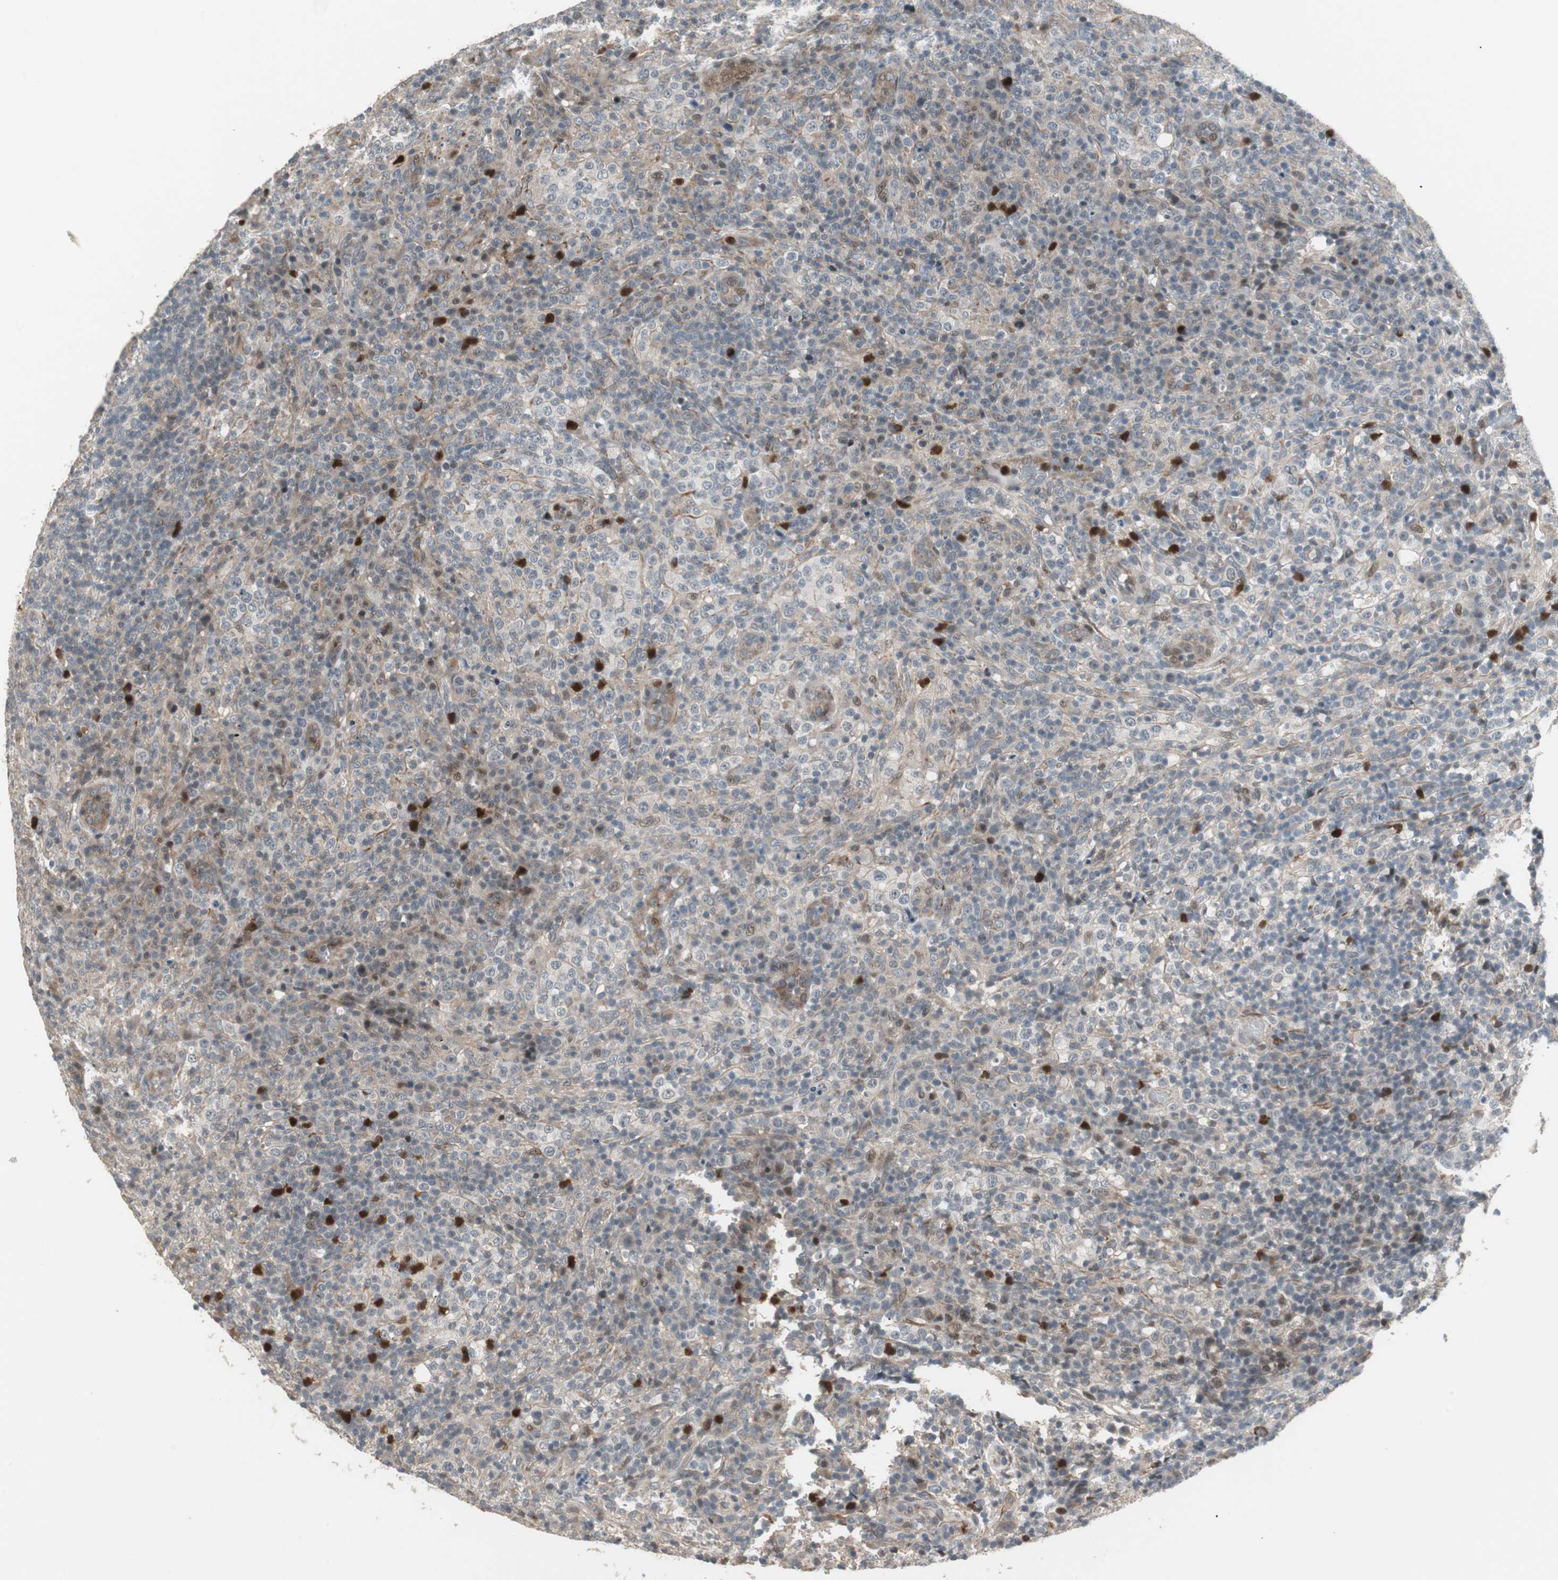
{"staining": {"intensity": "moderate", "quantity": "<25%", "location": "nuclear"}, "tissue": "lymphoma", "cell_type": "Tumor cells", "image_type": "cancer", "snomed": [{"axis": "morphology", "description": "Malignant lymphoma, non-Hodgkin's type, High grade"}, {"axis": "topography", "description": "Lymph node"}], "caption": "Lymphoma tissue demonstrates moderate nuclear positivity in approximately <25% of tumor cells, visualized by immunohistochemistry.", "gene": "SNX4", "patient": {"sex": "female", "age": 76}}